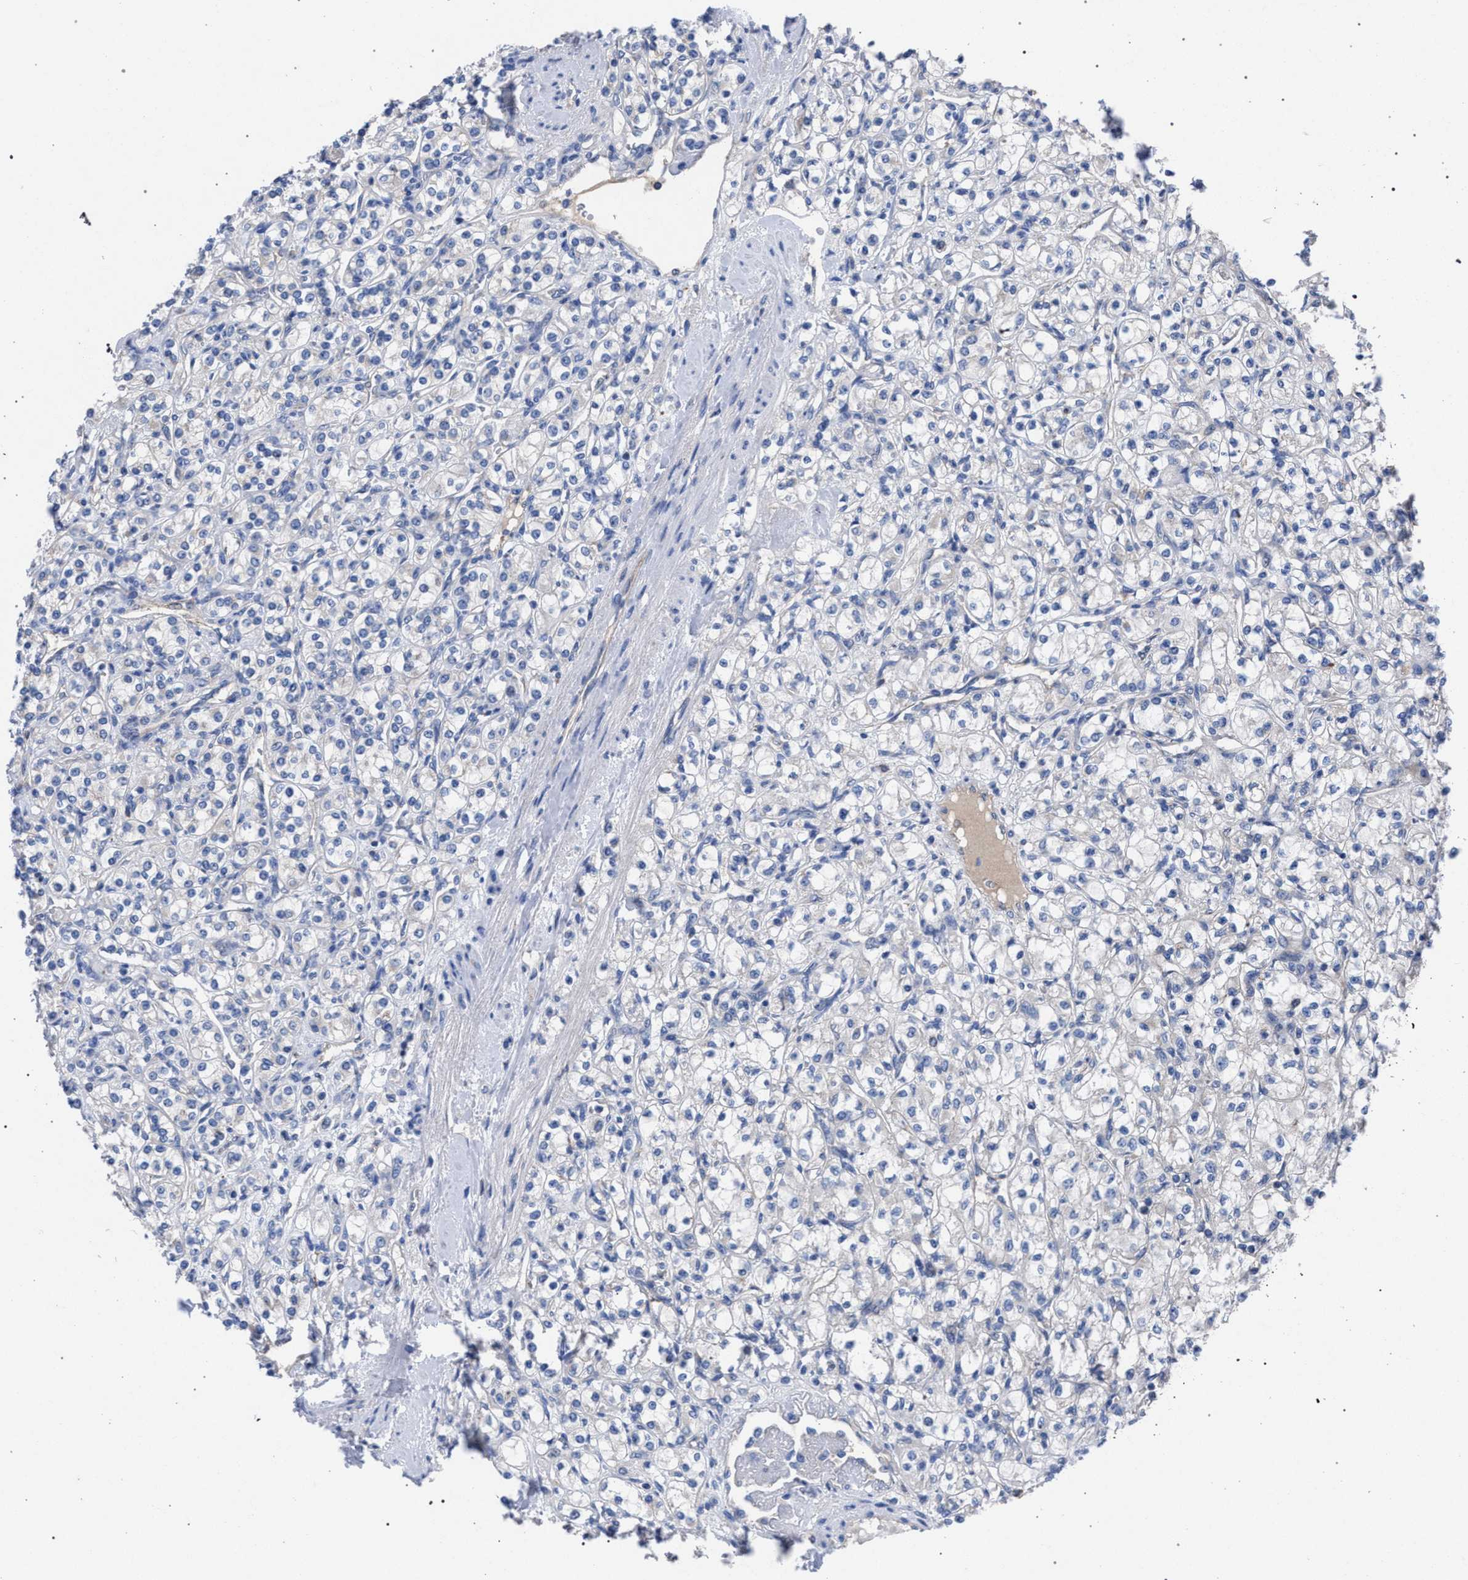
{"staining": {"intensity": "negative", "quantity": "none", "location": "none"}, "tissue": "renal cancer", "cell_type": "Tumor cells", "image_type": "cancer", "snomed": [{"axis": "morphology", "description": "Adenocarcinoma, NOS"}, {"axis": "topography", "description": "Kidney"}], "caption": "IHC photomicrograph of neoplastic tissue: renal cancer (adenocarcinoma) stained with DAB shows no significant protein staining in tumor cells. (DAB (3,3'-diaminobenzidine) immunohistochemistry with hematoxylin counter stain).", "gene": "GMPR", "patient": {"sex": "male", "age": 77}}